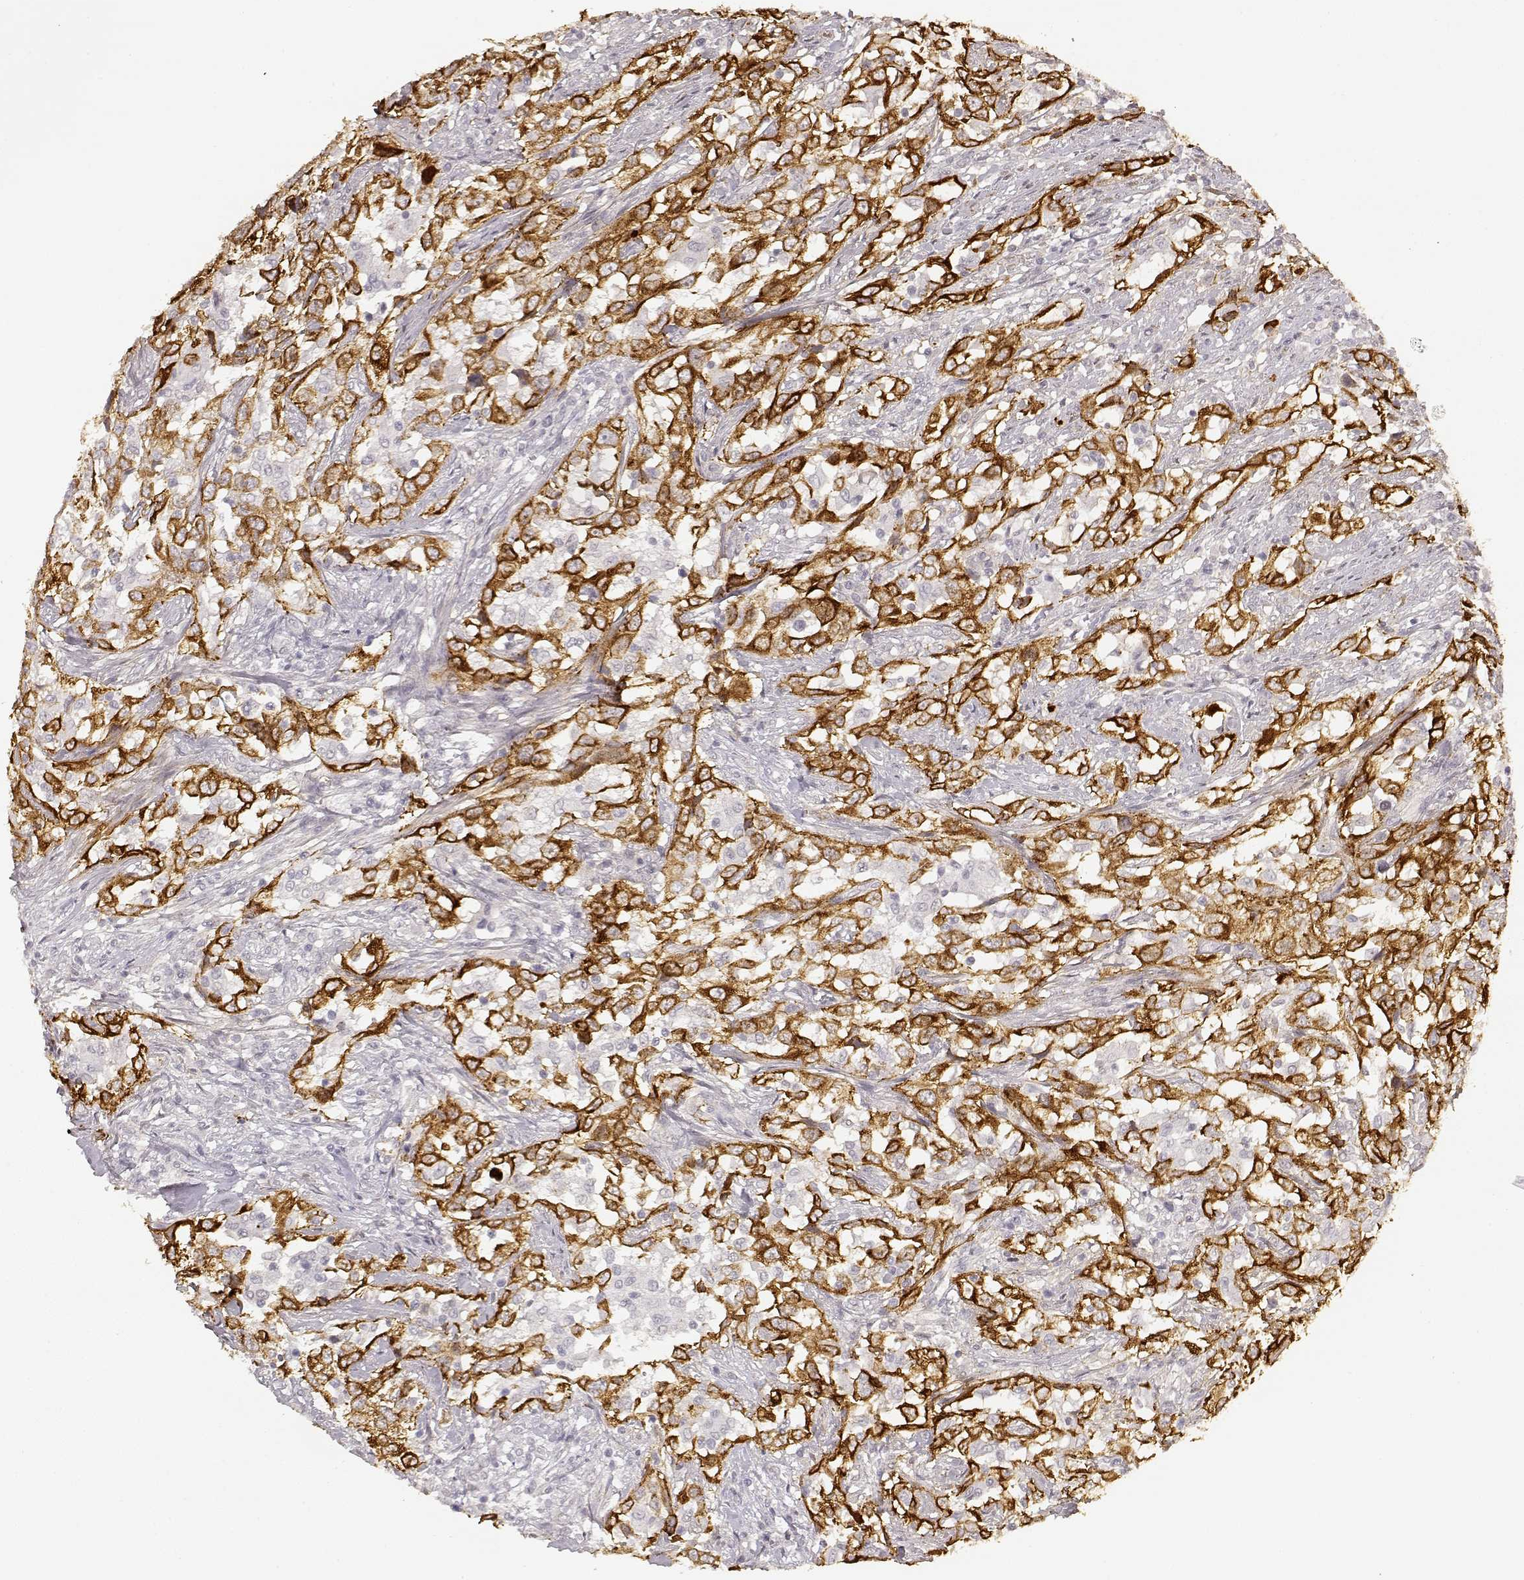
{"staining": {"intensity": "strong", "quantity": ">75%", "location": "cytoplasmic/membranous"}, "tissue": "urothelial cancer", "cell_type": "Tumor cells", "image_type": "cancer", "snomed": [{"axis": "morphology", "description": "Urothelial carcinoma, NOS"}, {"axis": "morphology", "description": "Urothelial carcinoma, High grade"}, {"axis": "topography", "description": "Urinary bladder"}], "caption": "Immunohistochemistry micrograph of human high-grade urothelial carcinoma stained for a protein (brown), which displays high levels of strong cytoplasmic/membranous expression in about >75% of tumor cells.", "gene": "LAMC2", "patient": {"sex": "female", "age": 64}}